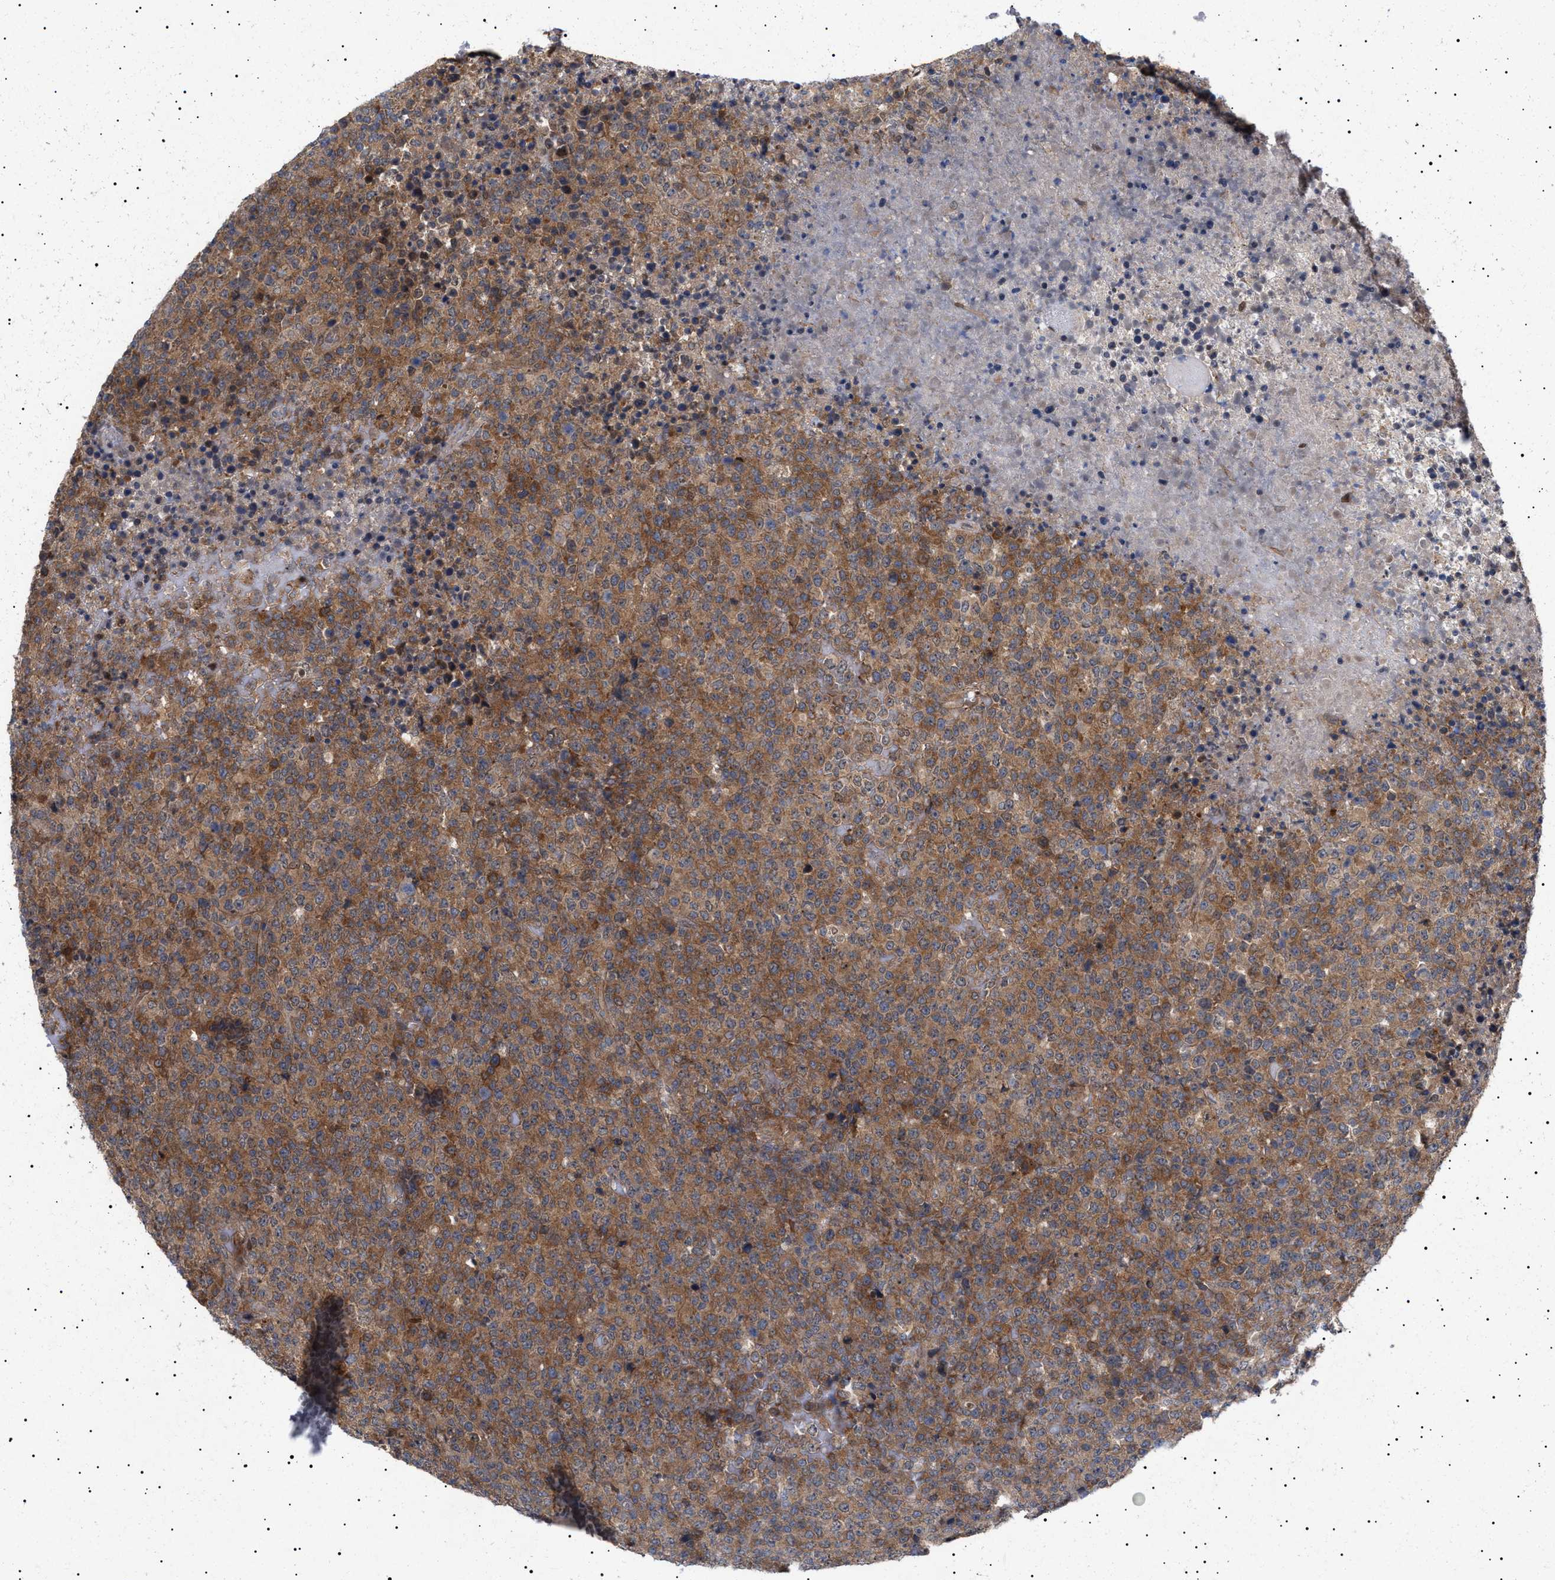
{"staining": {"intensity": "moderate", "quantity": ">75%", "location": "cytoplasmic/membranous"}, "tissue": "lymphoma", "cell_type": "Tumor cells", "image_type": "cancer", "snomed": [{"axis": "morphology", "description": "Malignant lymphoma, non-Hodgkin's type, High grade"}, {"axis": "topography", "description": "Lymph node"}], "caption": "Immunohistochemical staining of human lymphoma displays medium levels of moderate cytoplasmic/membranous protein expression in approximately >75% of tumor cells.", "gene": "NPLOC4", "patient": {"sex": "male", "age": 13}}